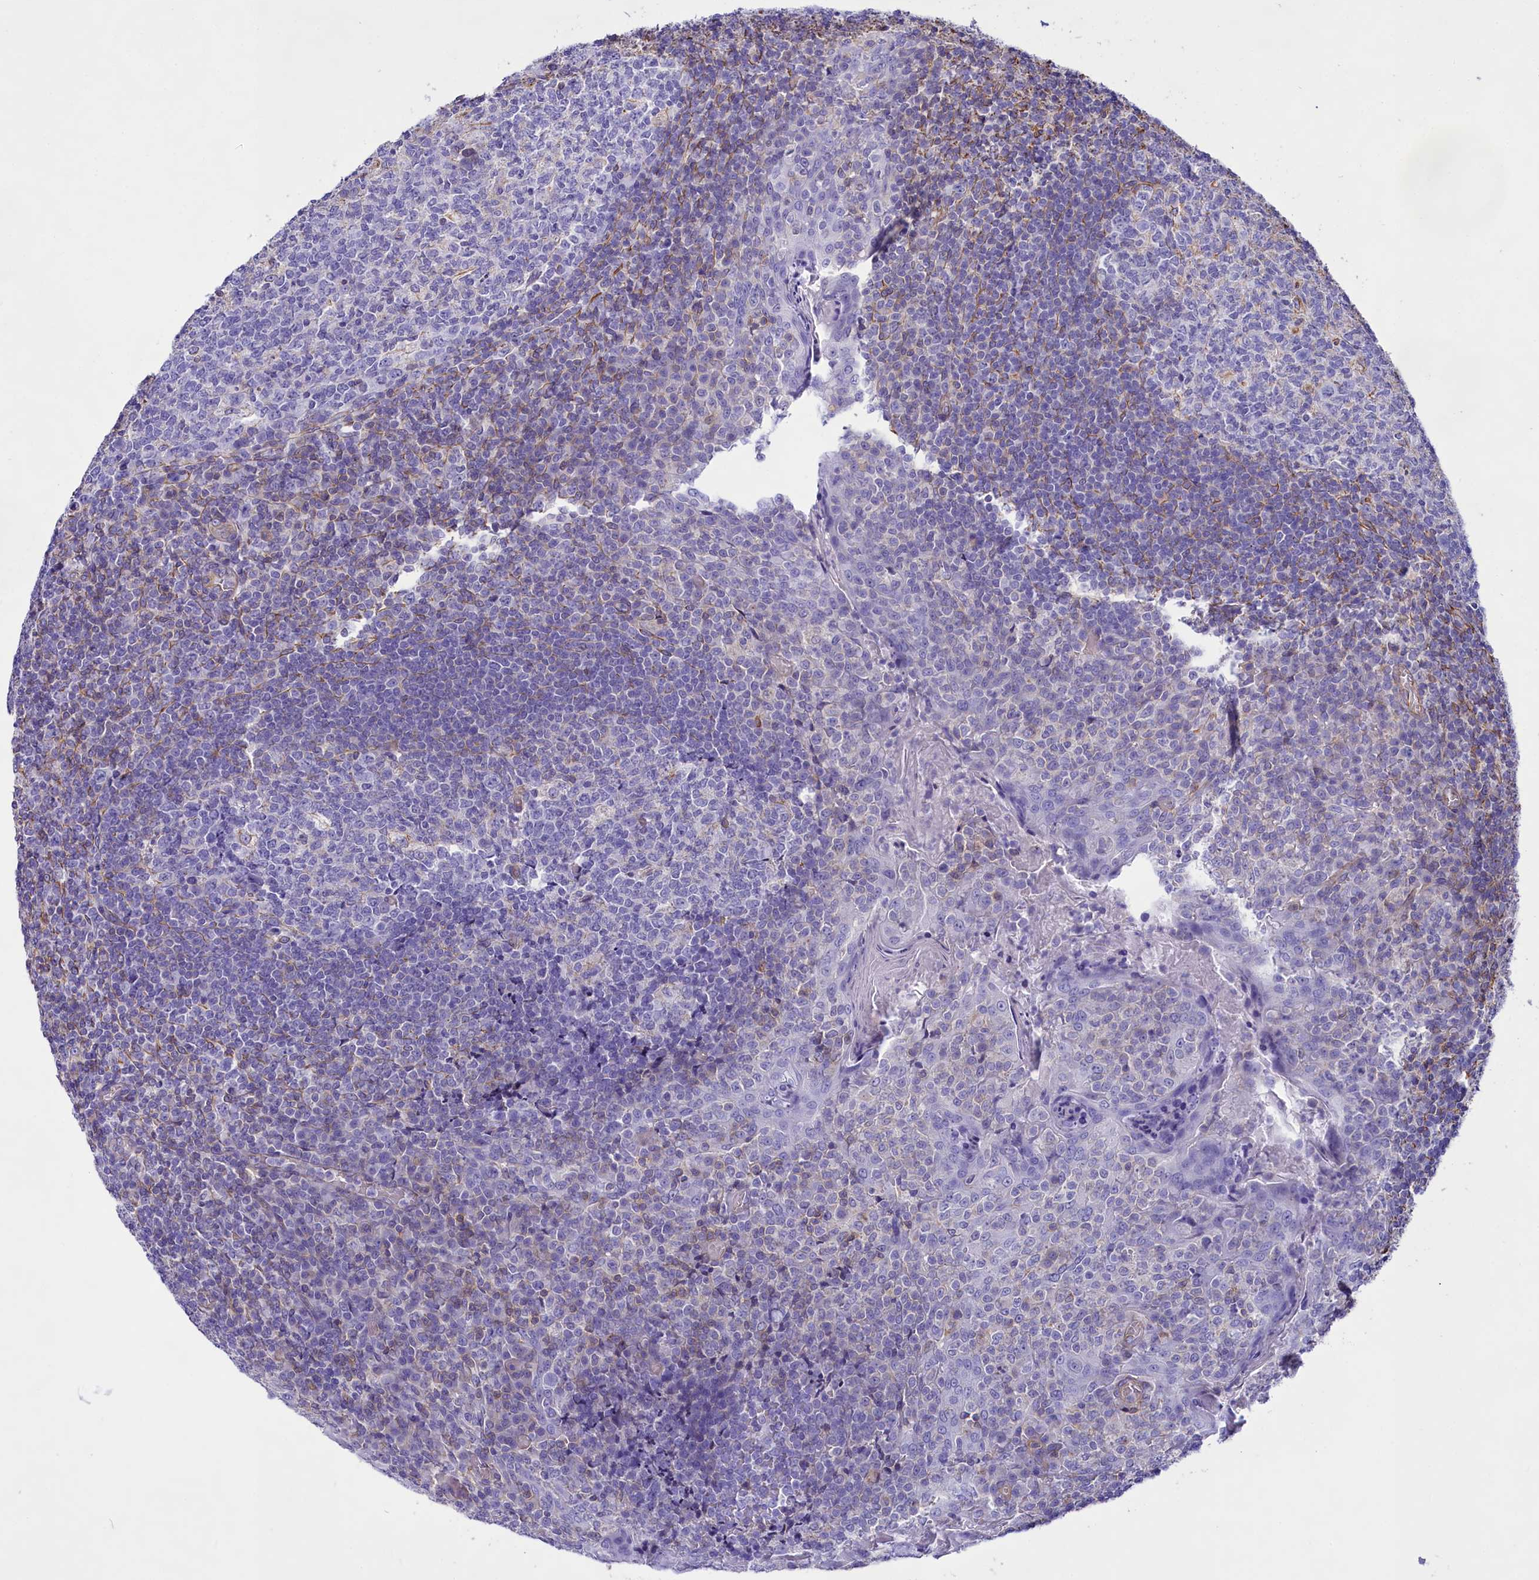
{"staining": {"intensity": "negative", "quantity": "none", "location": "none"}, "tissue": "tonsil", "cell_type": "Germinal center cells", "image_type": "normal", "snomed": [{"axis": "morphology", "description": "Normal tissue, NOS"}, {"axis": "topography", "description": "Tonsil"}], "caption": "This photomicrograph is of unremarkable tonsil stained with IHC to label a protein in brown with the nuclei are counter-stained blue. There is no staining in germinal center cells.", "gene": "CD99", "patient": {"sex": "female", "age": 19}}